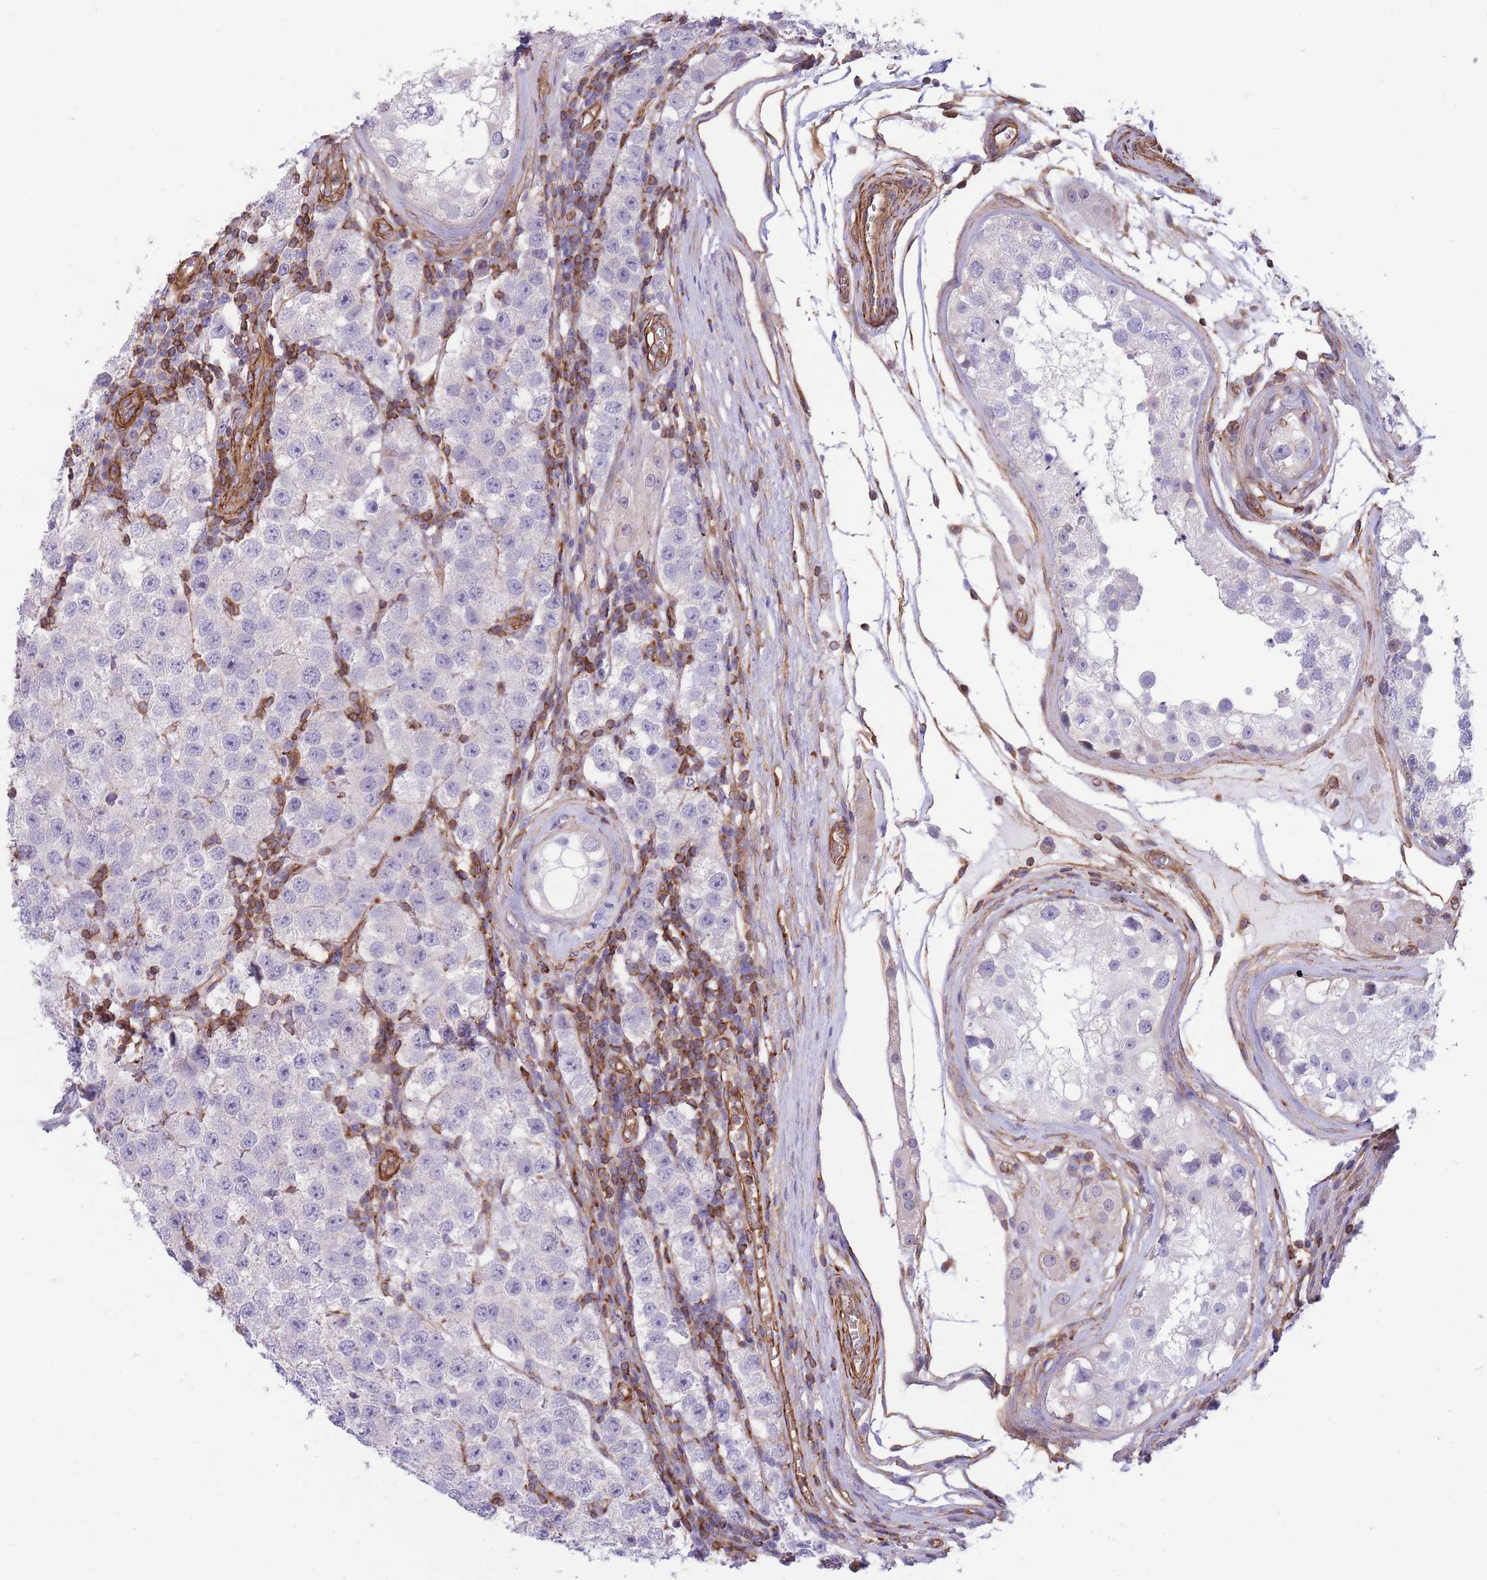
{"staining": {"intensity": "negative", "quantity": "none", "location": "none"}, "tissue": "testis cancer", "cell_type": "Tumor cells", "image_type": "cancer", "snomed": [{"axis": "morphology", "description": "Seminoma, NOS"}, {"axis": "topography", "description": "Testis"}], "caption": "An immunohistochemistry photomicrograph of testis cancer (seminoma) is shown. There is no staining in tumor cells of testis cancer (seminoma).", "gene": "CDC25B", "patient": {"sex": "male", "age": 34}}